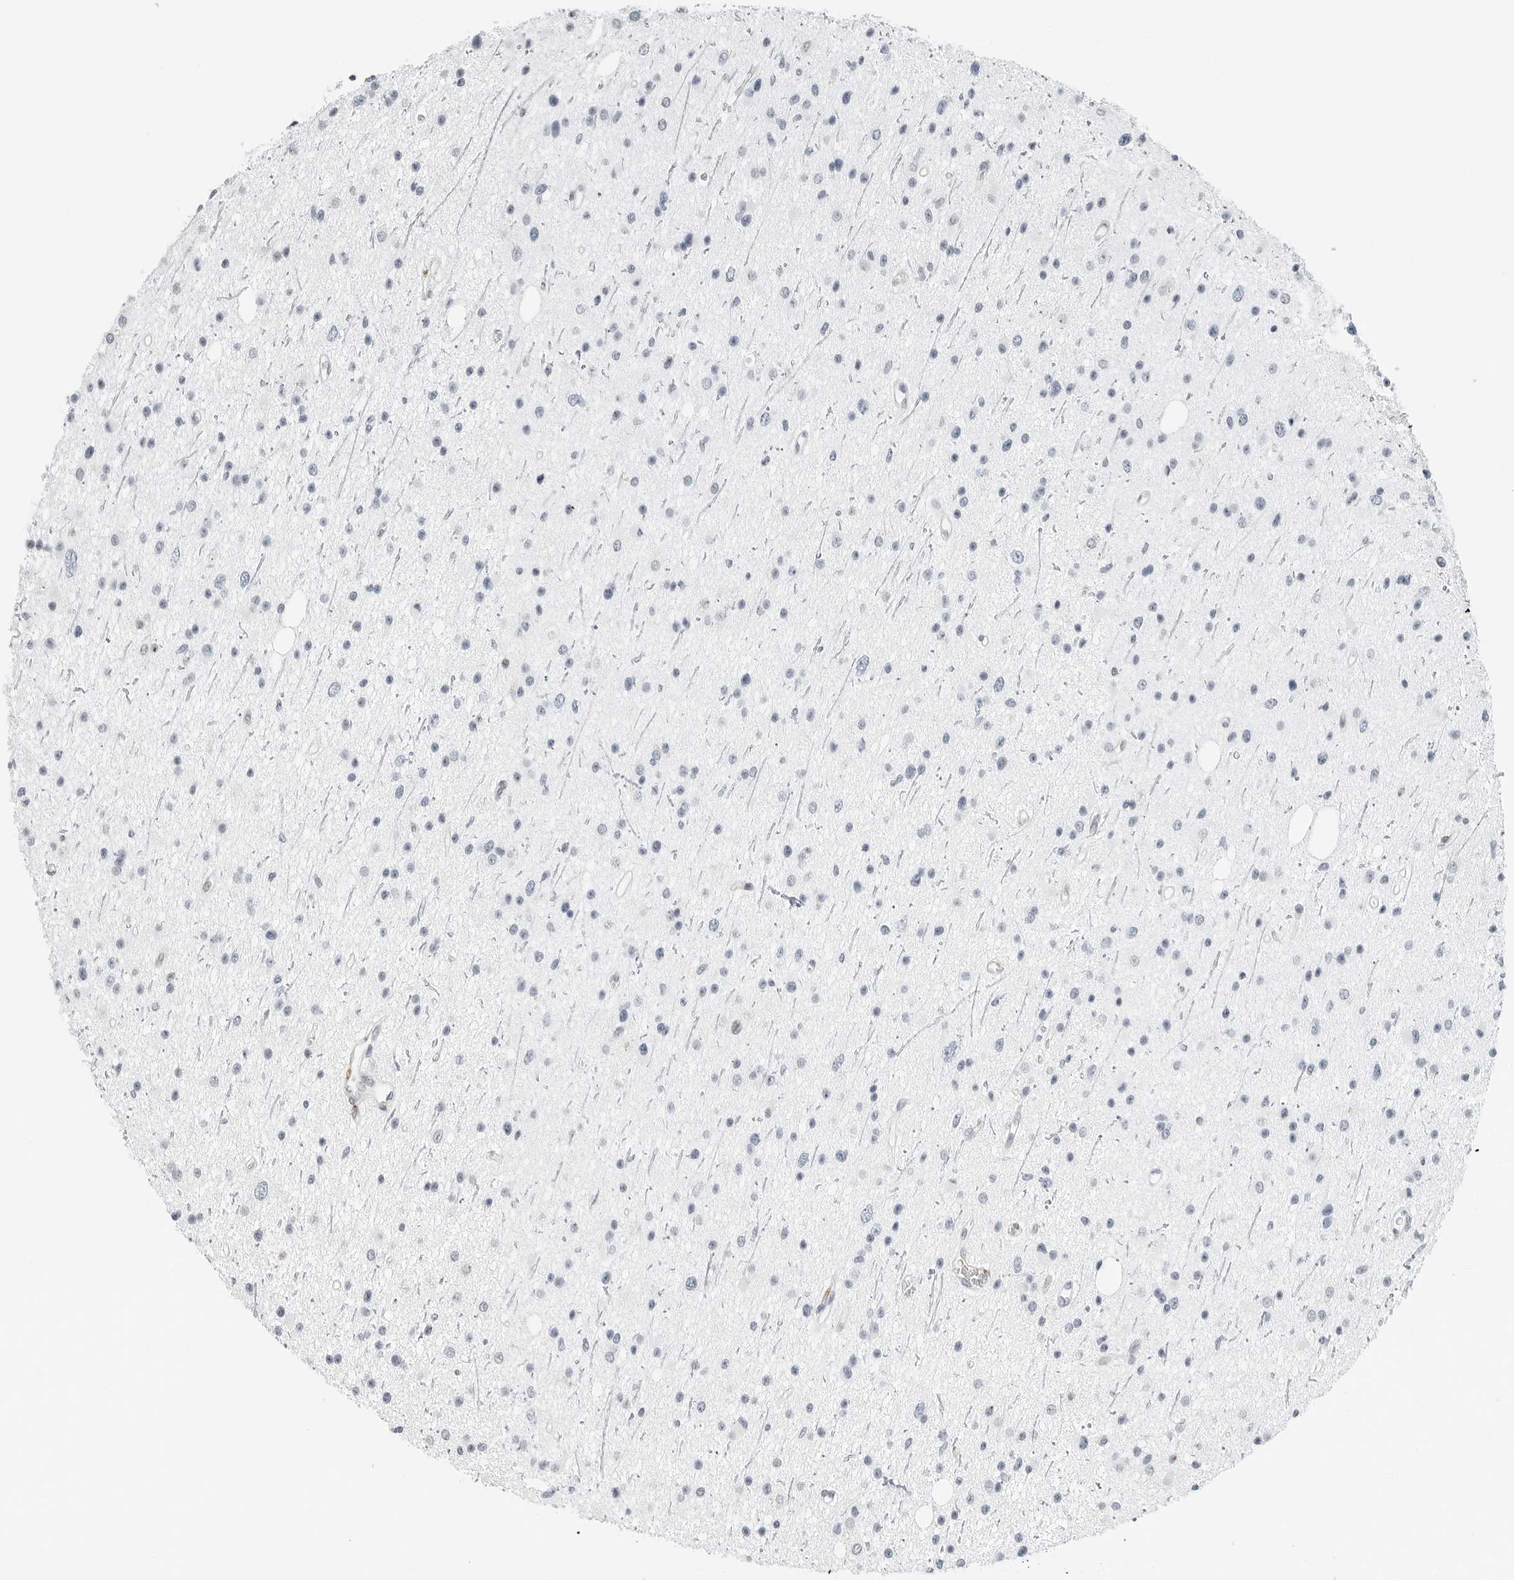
{"staining": {"intensity": "negative", "quantity": "none", "location": "none"}, "tissue": "glioma", "cell_type": "Tumor cells", "image_type": "cancer", "snomed": [{"axis": "morphology", "description": "Glioma, malignant, Low grade"}, {"axis": "topography", "description": "Cerebral cortex"}], "caption": "Immunohistochemical staining of human malignant glioma (low-grade) displays no significant expression in tumor cells.", "gene": "P4HA2", "patient": {"sex": "female", "age": 39}}